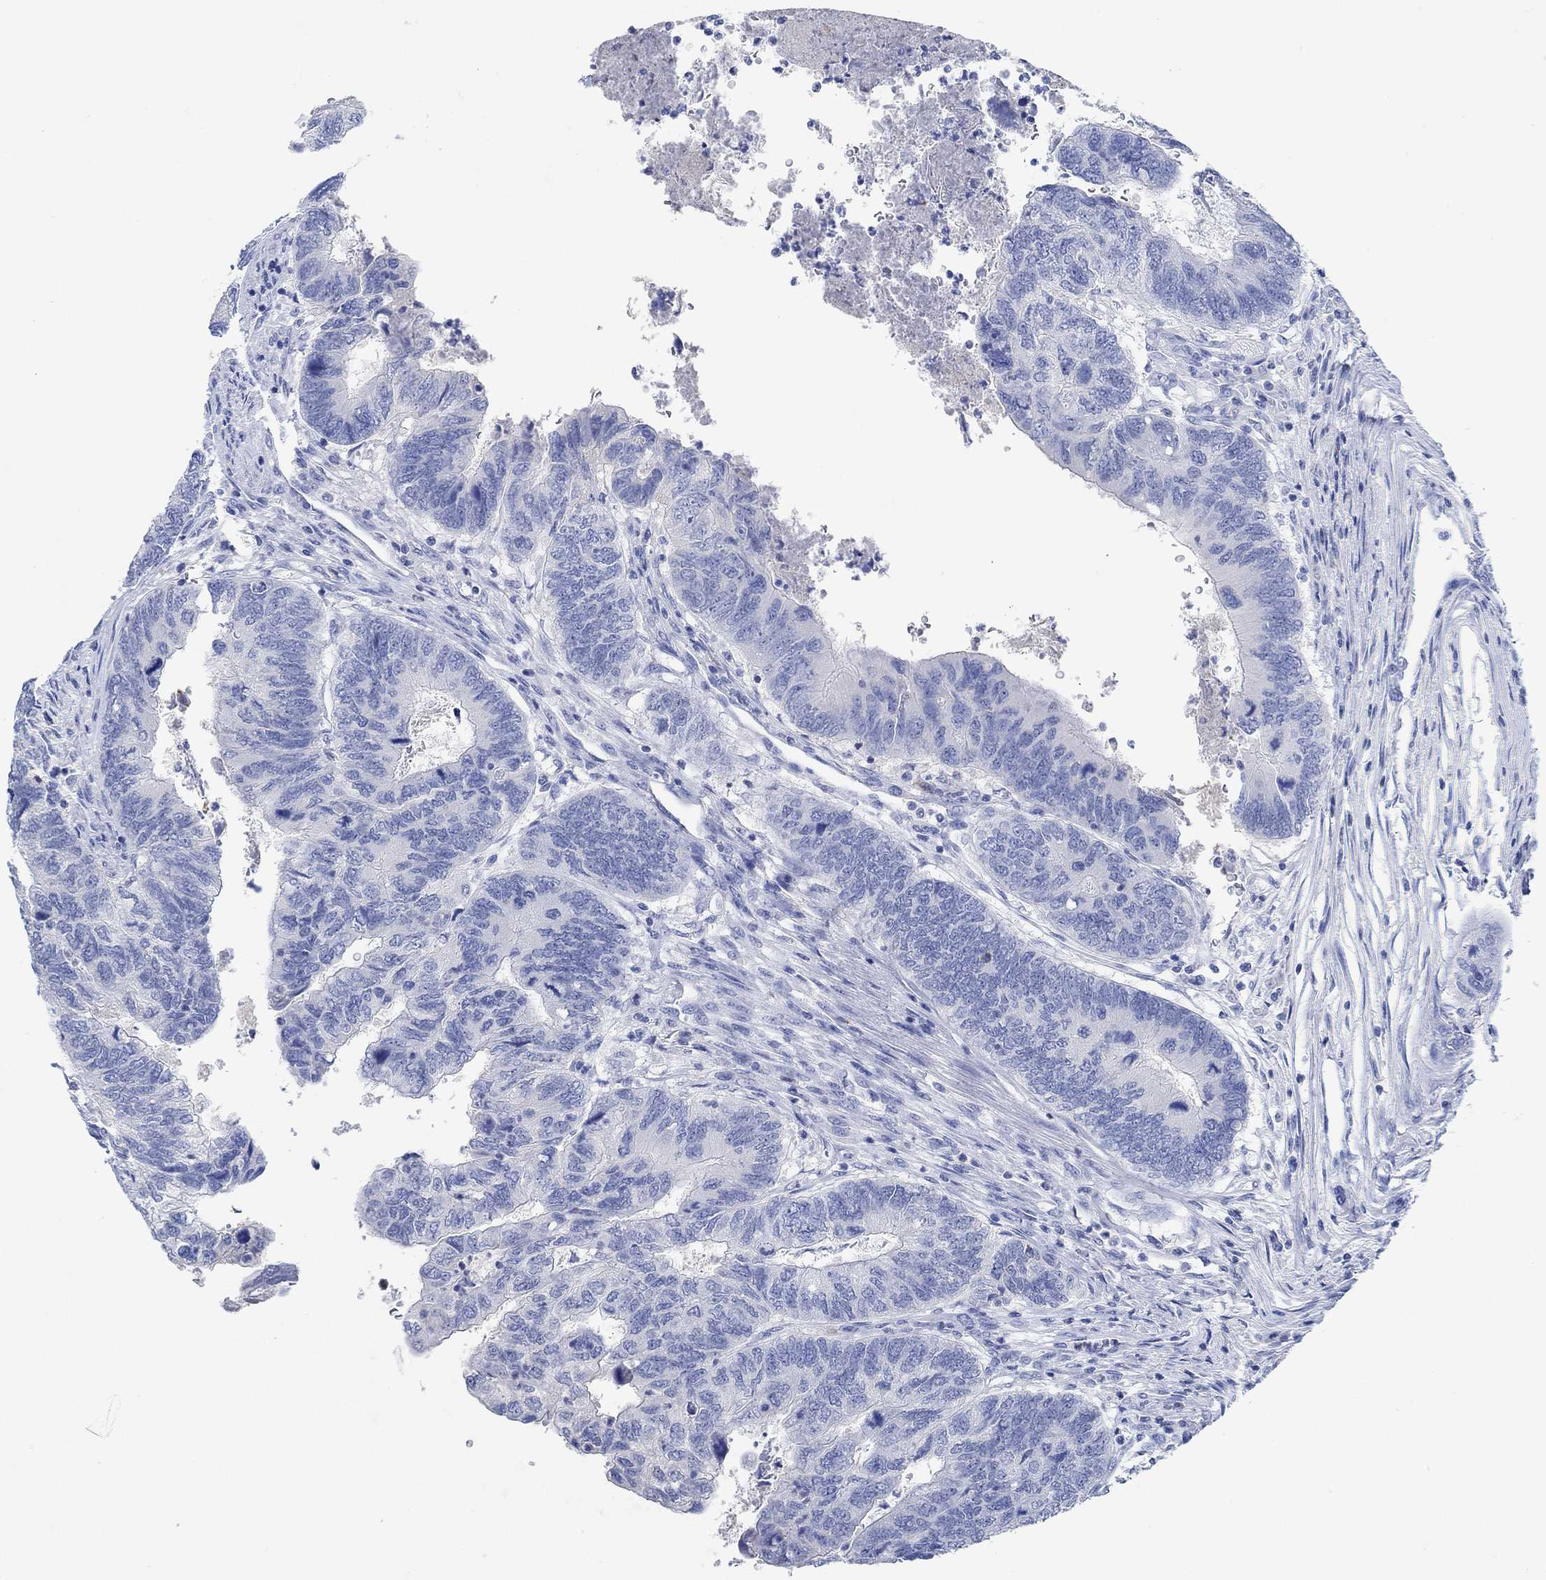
{"staining": {"intensity": "negative", "quantity": "none", "location": "none"}, "tissue": "colorectal cancer", "cell_type": "Tumor cells", "image_type": "cancer", "snomed": [{"axis": "morphology", "description": "Adenocarcinoma, NOS"}, {"axis": "topography", "description": "Colon"}], "caption": "This is an immunohistochemistry micrograph of adenocarcinoma (colorectal). There is no staining in tumor cells.", "gene": "PPP1R17", "patient": {"sex": "female", "age": 67}}